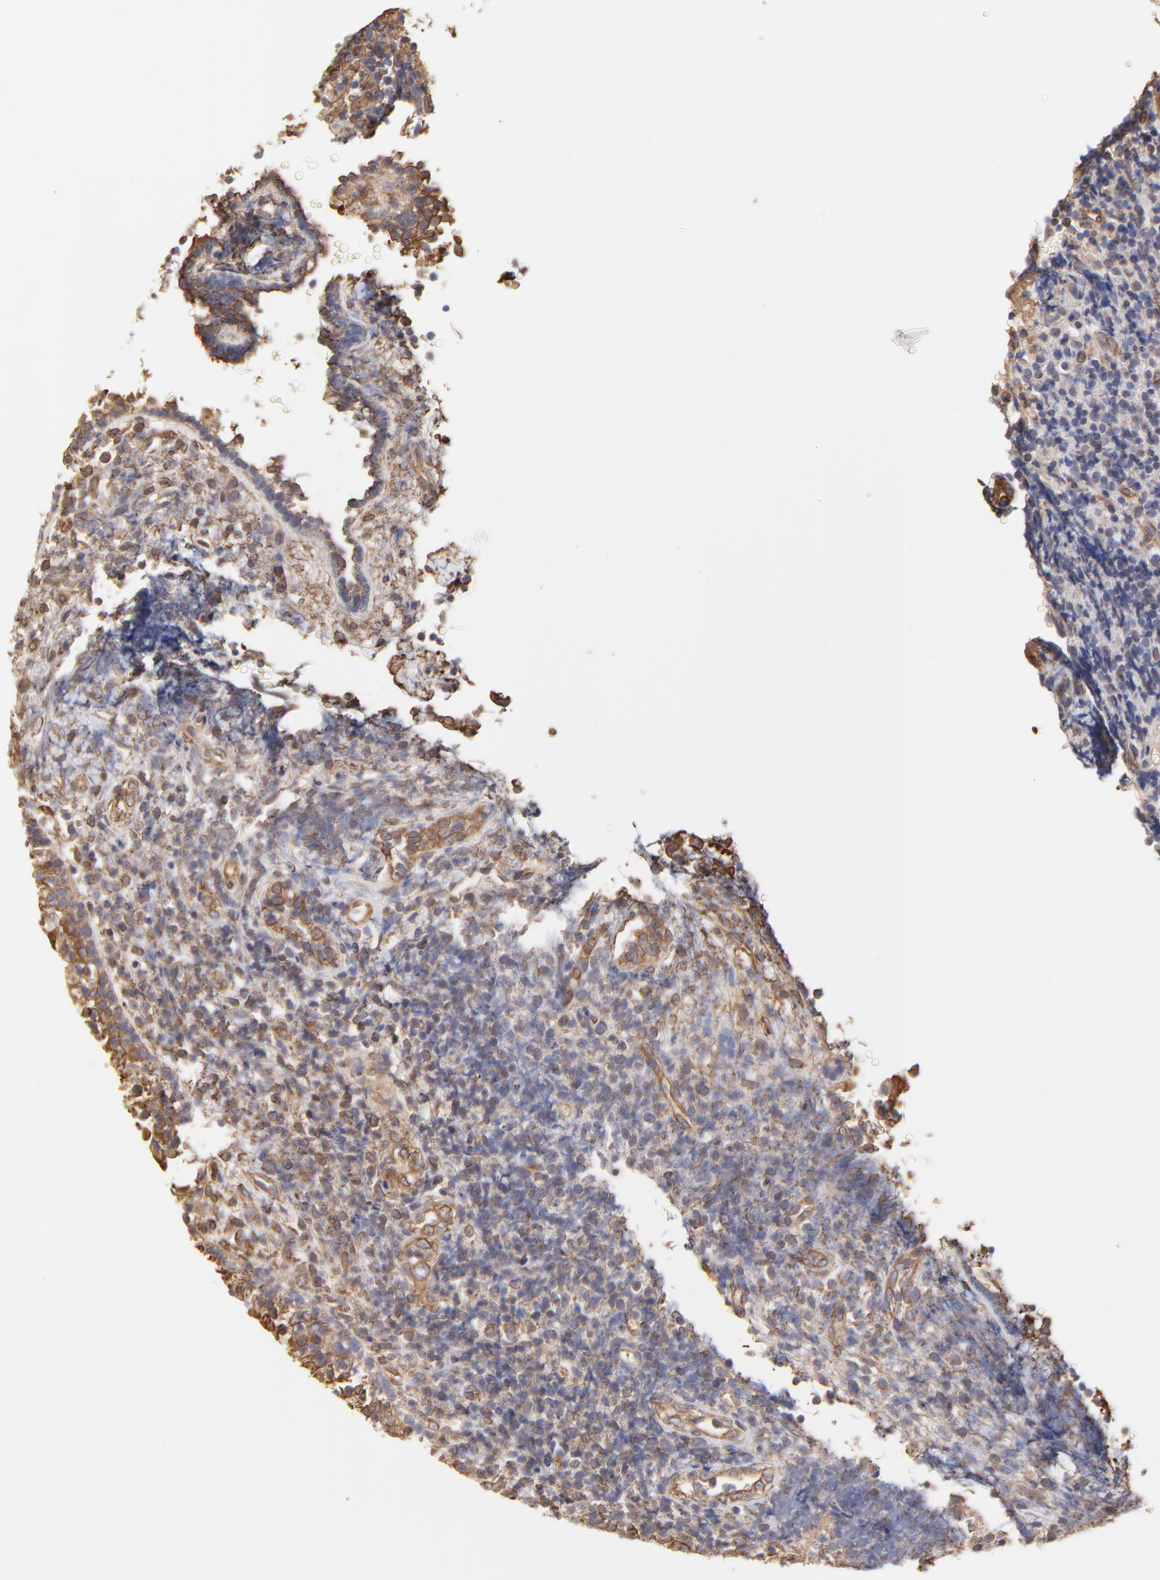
{"staining": {"intensity": "weak", "quantity": "<25%", "location": "cytoplasmic/membranous"}, "tissue": "tonsil", "cell_type": "Germinal center cells", "image_type": "normal", "snomed": [{"axis": "morphology", "description": "Normal tissue, NOS"}, {"axis": "topography", "description": "Tonsil"}], "caption": "Immunohistochemistry (IHC) histopathology image of normal tonsil: human tonsil stained with DAB (3,3'-diaminobenzidine) shows no significant protein staining in germinal center cells. (DAB IHC, high magnification).", "gene": "LRCH2", "patient": {"sex": "female", "age": 40}}